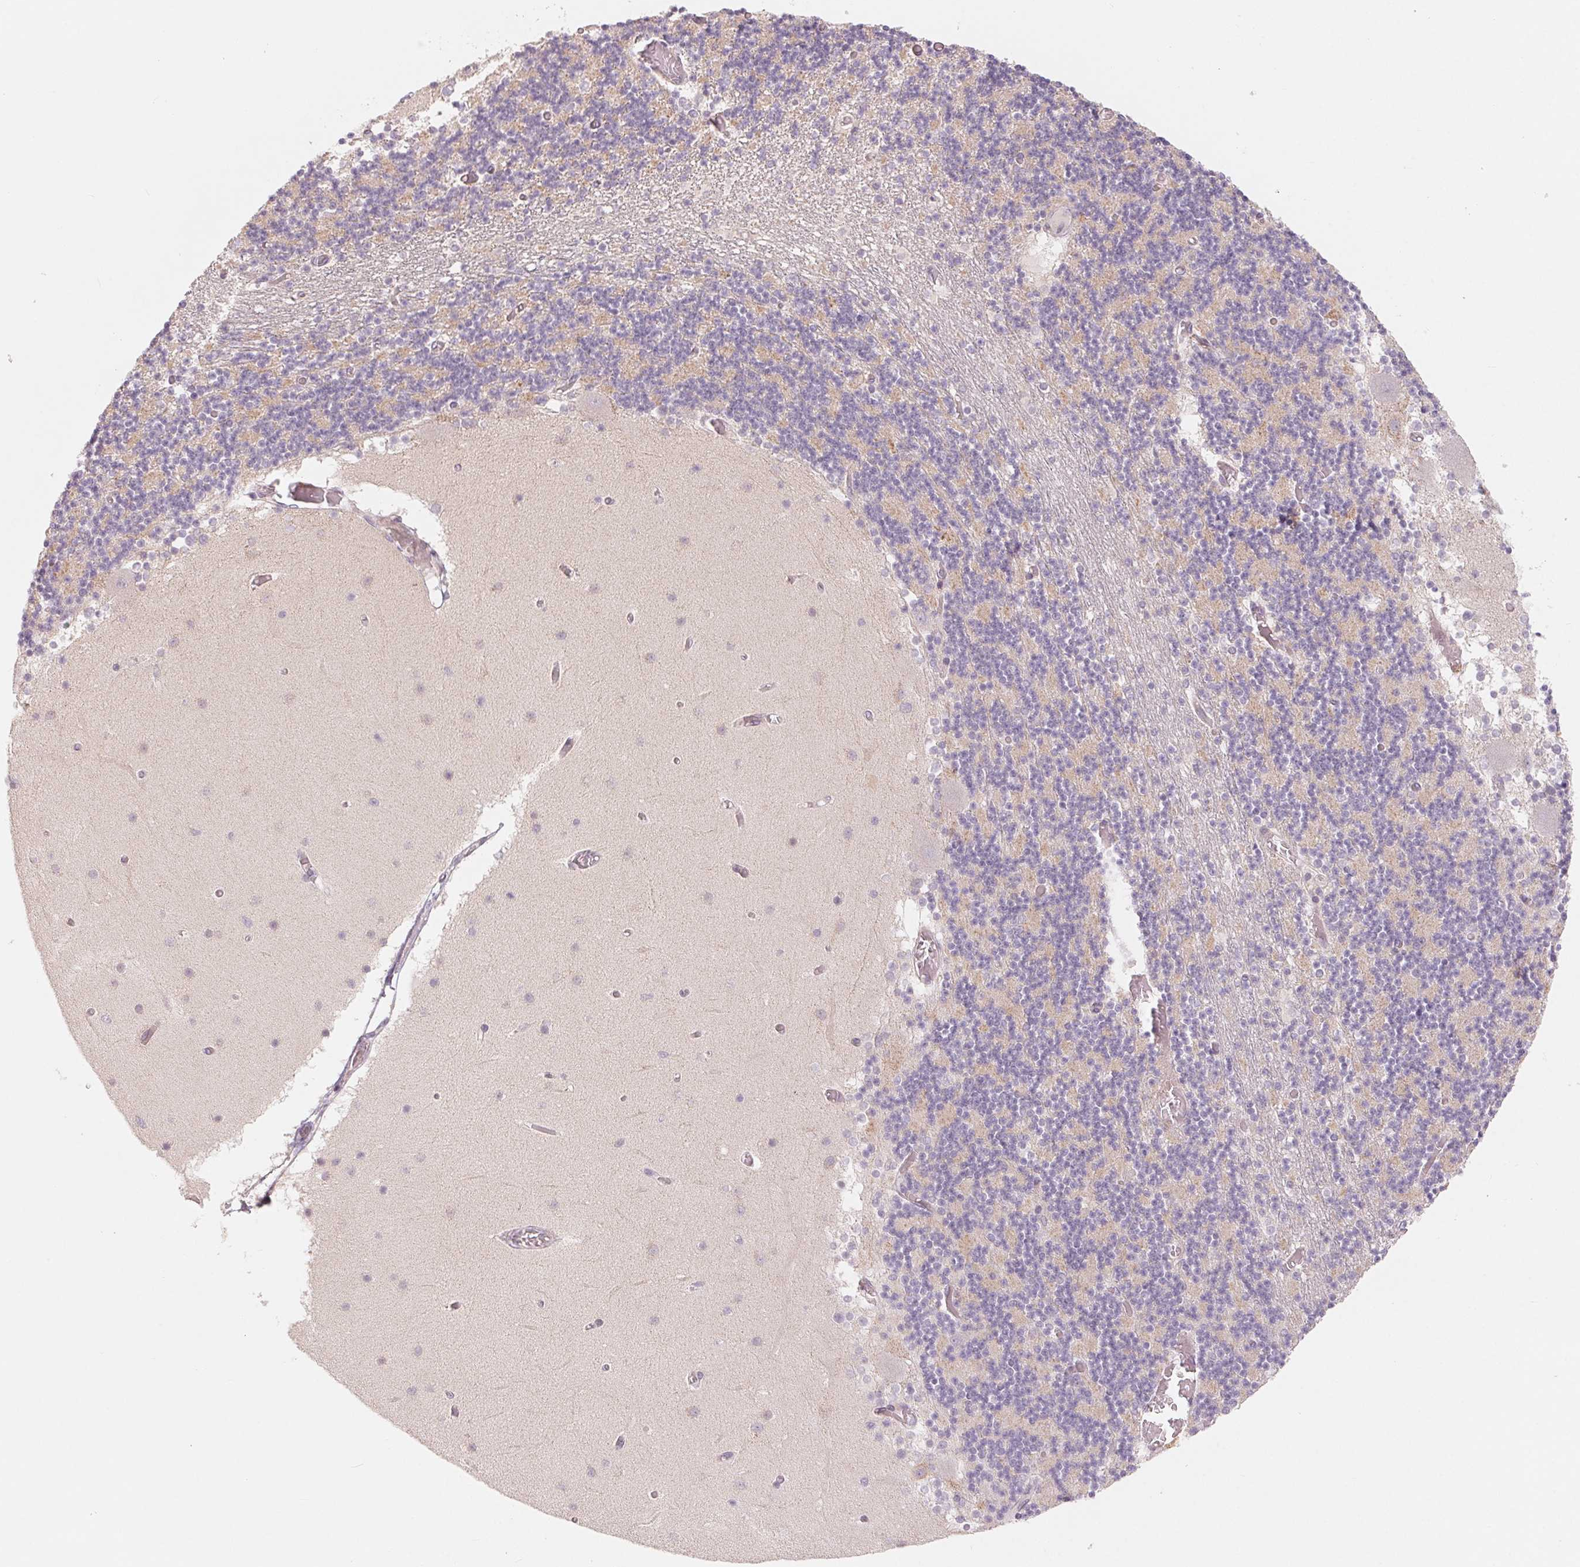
{"staining": {"intensity": "weak", "quantity": "<25%", "location": "cytoplasmic/membranous"}, "tissue": "cerebellum", "cell_type": "Cells in granular layer", "image_type": "normal", "snomed": [{"axis": "morphology", "description": "Normal tissue, NOS"}, {"axis": "topography", "description": "Cerebellum"}], "caption": "A micrograph of human cerebellum is negative for staining in cells in granular layer. (Stains: DAB immunohistochemistry with hematoxylin counter stain, Microscopy: brightfield microscopy at high magnification).", "gene": "DENND2C", "patient": {"sex": "female", "age": 28}}